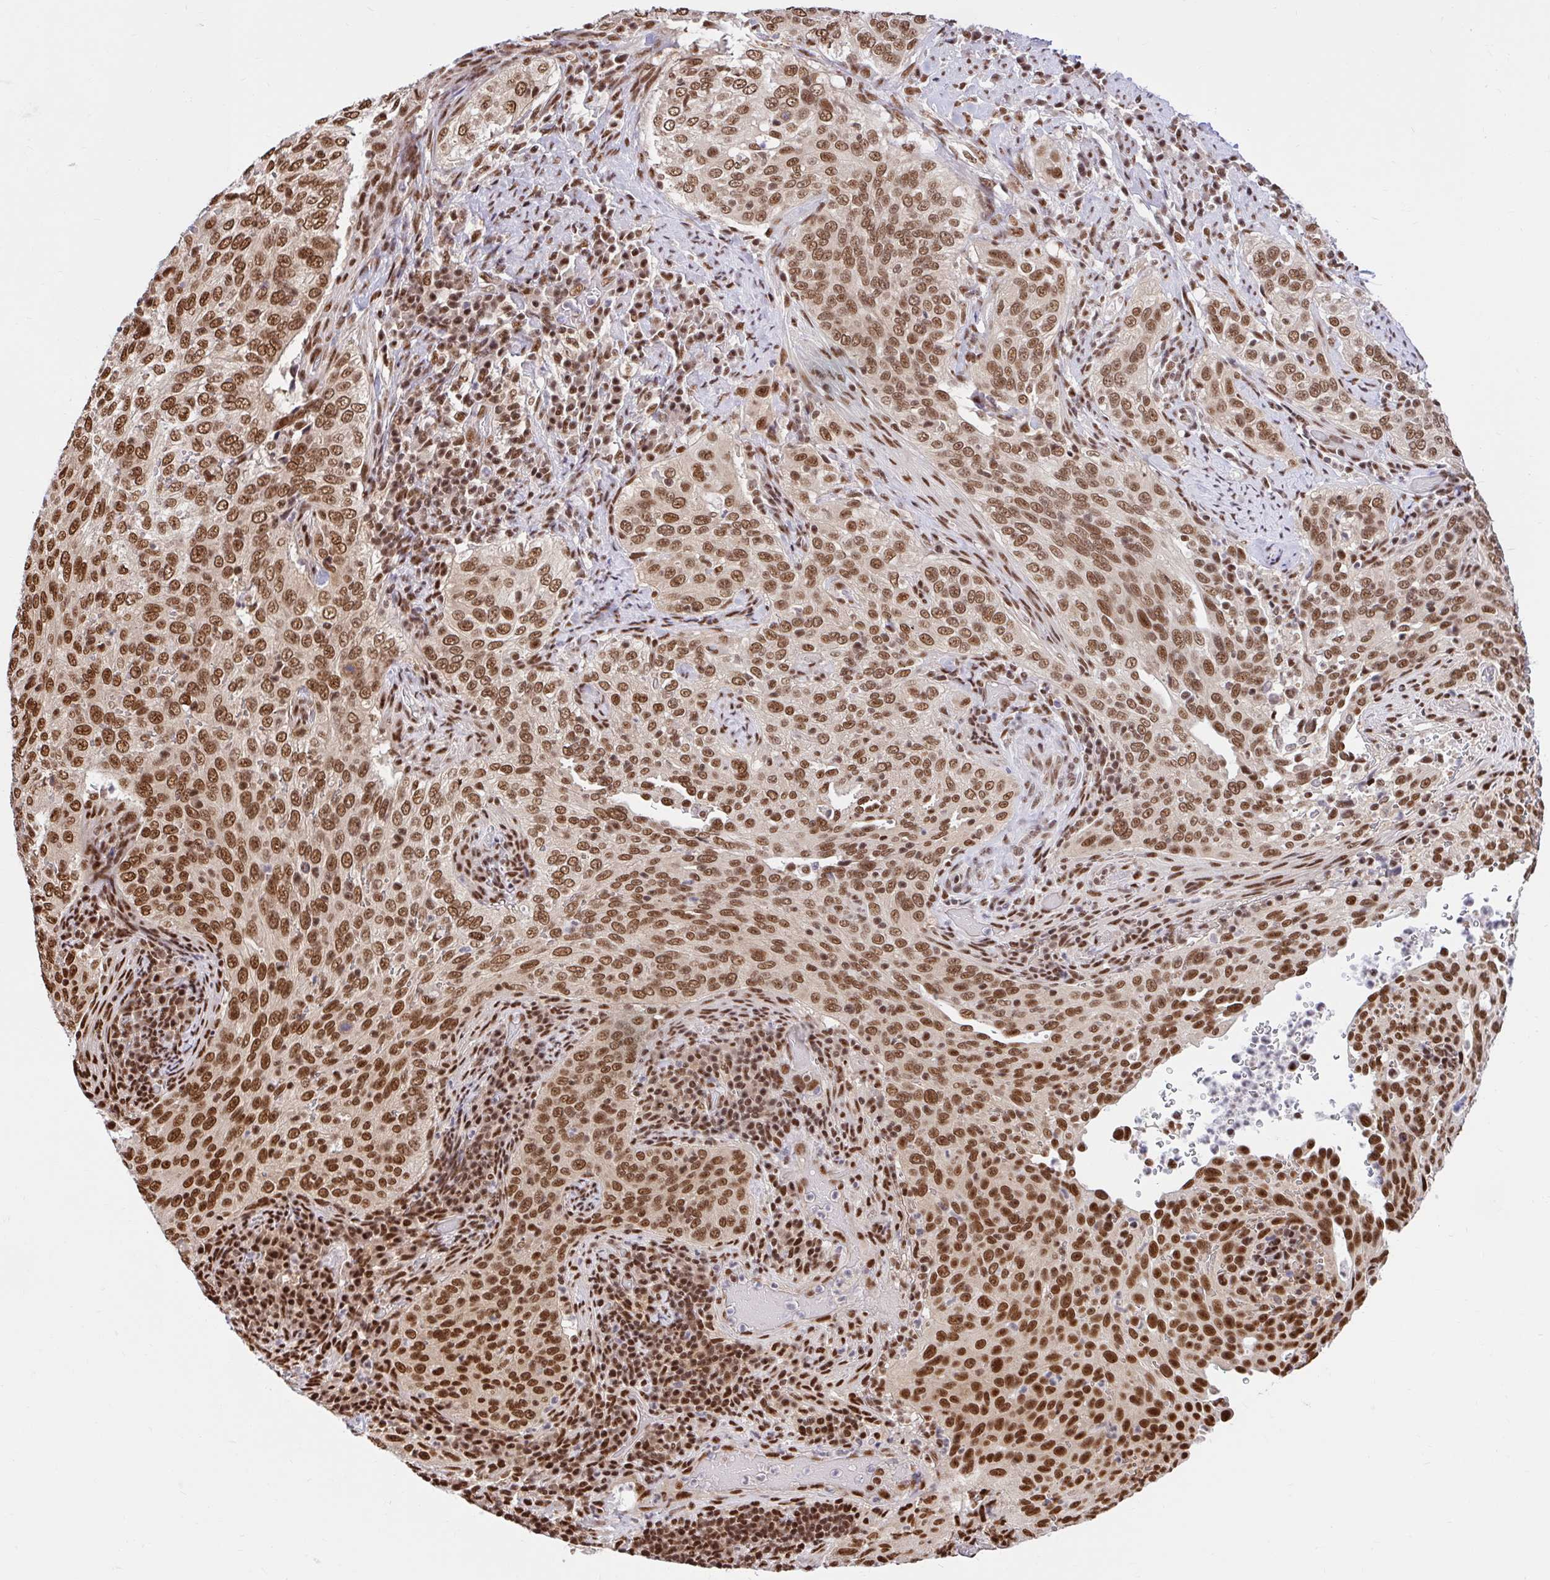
{"staining": {"intensity": "strong", "quantity": ">75%", "location": "nuclear"}, "tissue": "cervical cancer", "cell_type": "Tumor cells", "image_type": "cancer", "snomed": [{"axis": "morphology", "description": "Squamous cell carcinoma, NOS"}, {"axis": "topography", "description": "Cervix"}], "caption": "A photomicrograph of cervical cancer (squamous cell carcinoma) stained for a protein exhibits strong nuclear brown staining in tumor cells.", "gene": "ABCA9", "patient": {"sex": "female", "age": 38}}